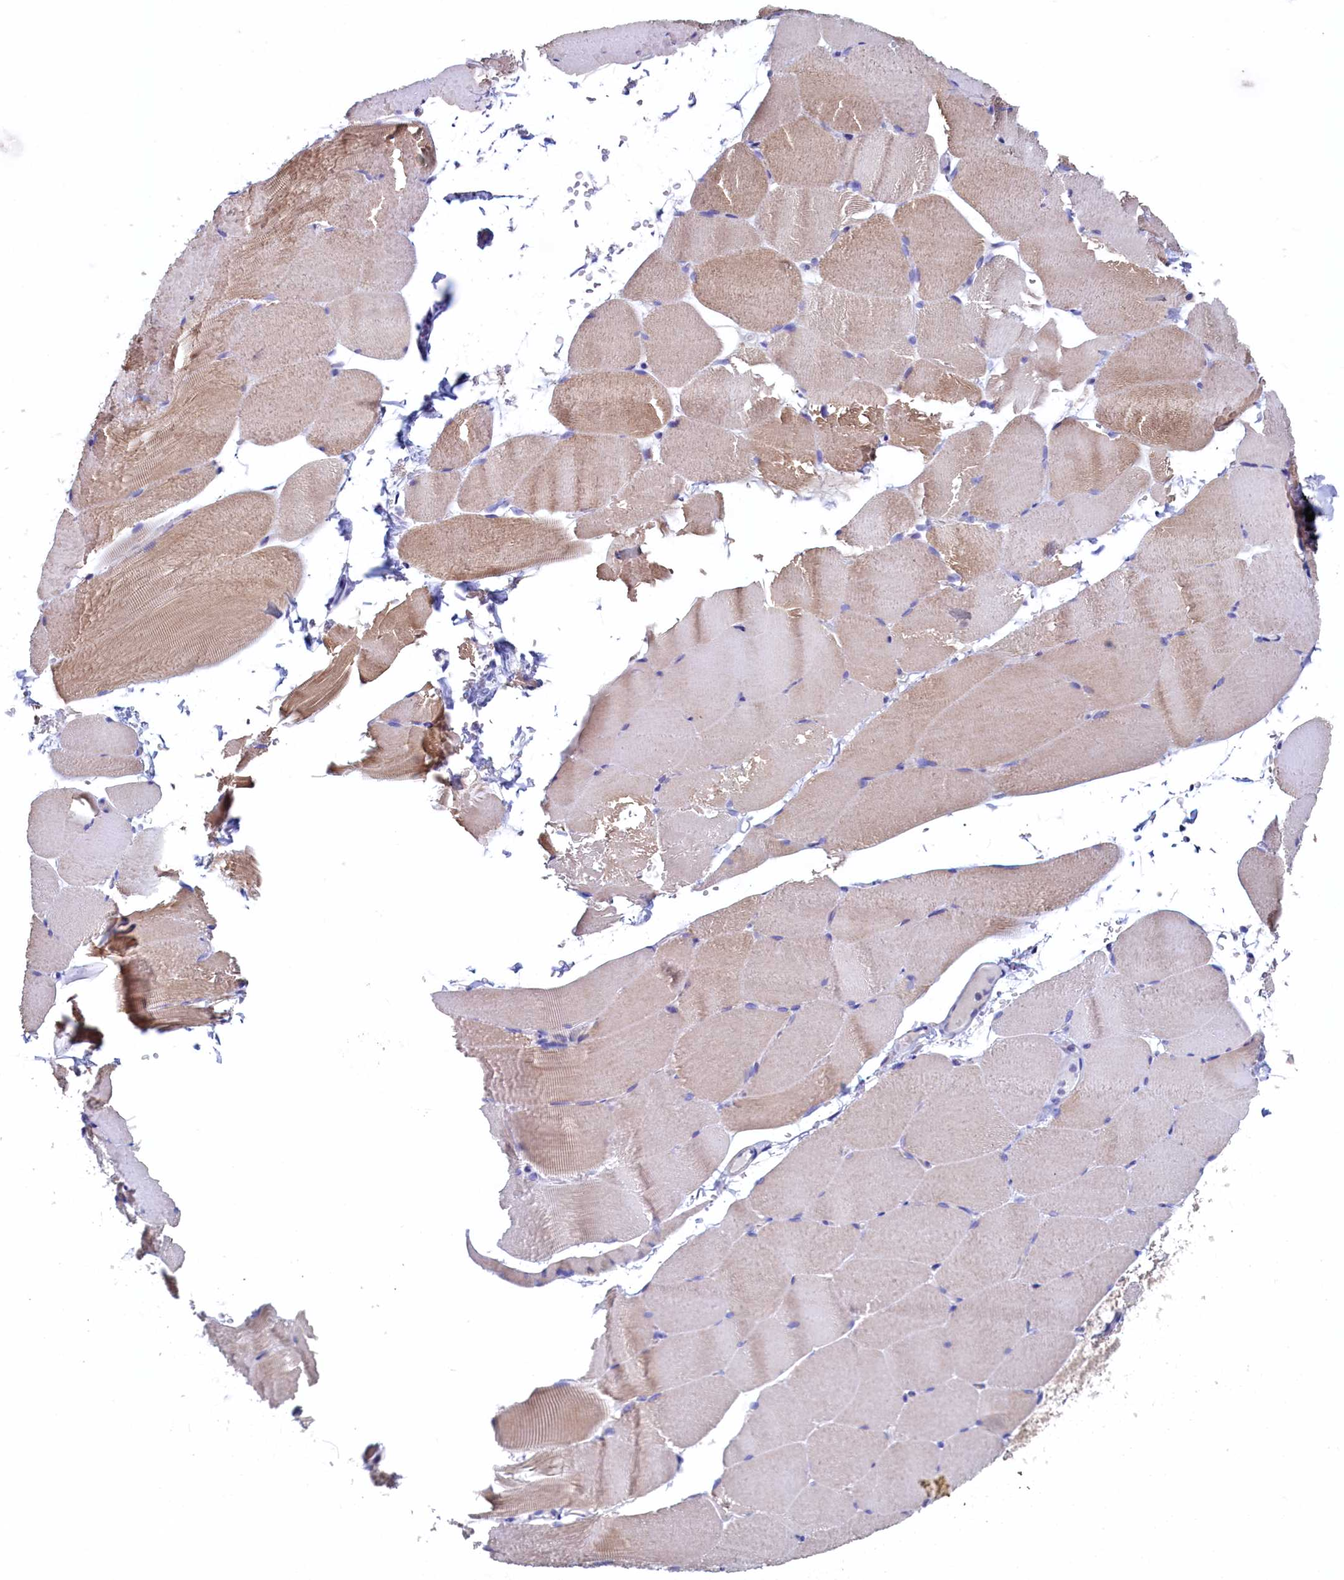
{"staining": {"intensity": "weak", "quantity": "25%-75%", "location": "cytoplasmic/membranous"}, "tissue": "skeletal muscle", "cell_type": "Myocytes", "image_type": "normal", "snomed": [{"axis": "morphology", "description": "Normal tissue, NOS"}, {"axis": "topography", "description": "Skeletal muscle"}, {"axis": "topography", "description": "Parathyroid gland"}], "caption": "Skeletal muscle was stained to show a protein in brown. There is low levels of weak cytoplasmic/membranous positivity in approximately 25%-75% of myocytes. The protein is shown in brown color, while the nuclei are stained blue.", "gene": "CBLIF", "patient": {"sex": "female", "age": 37}}